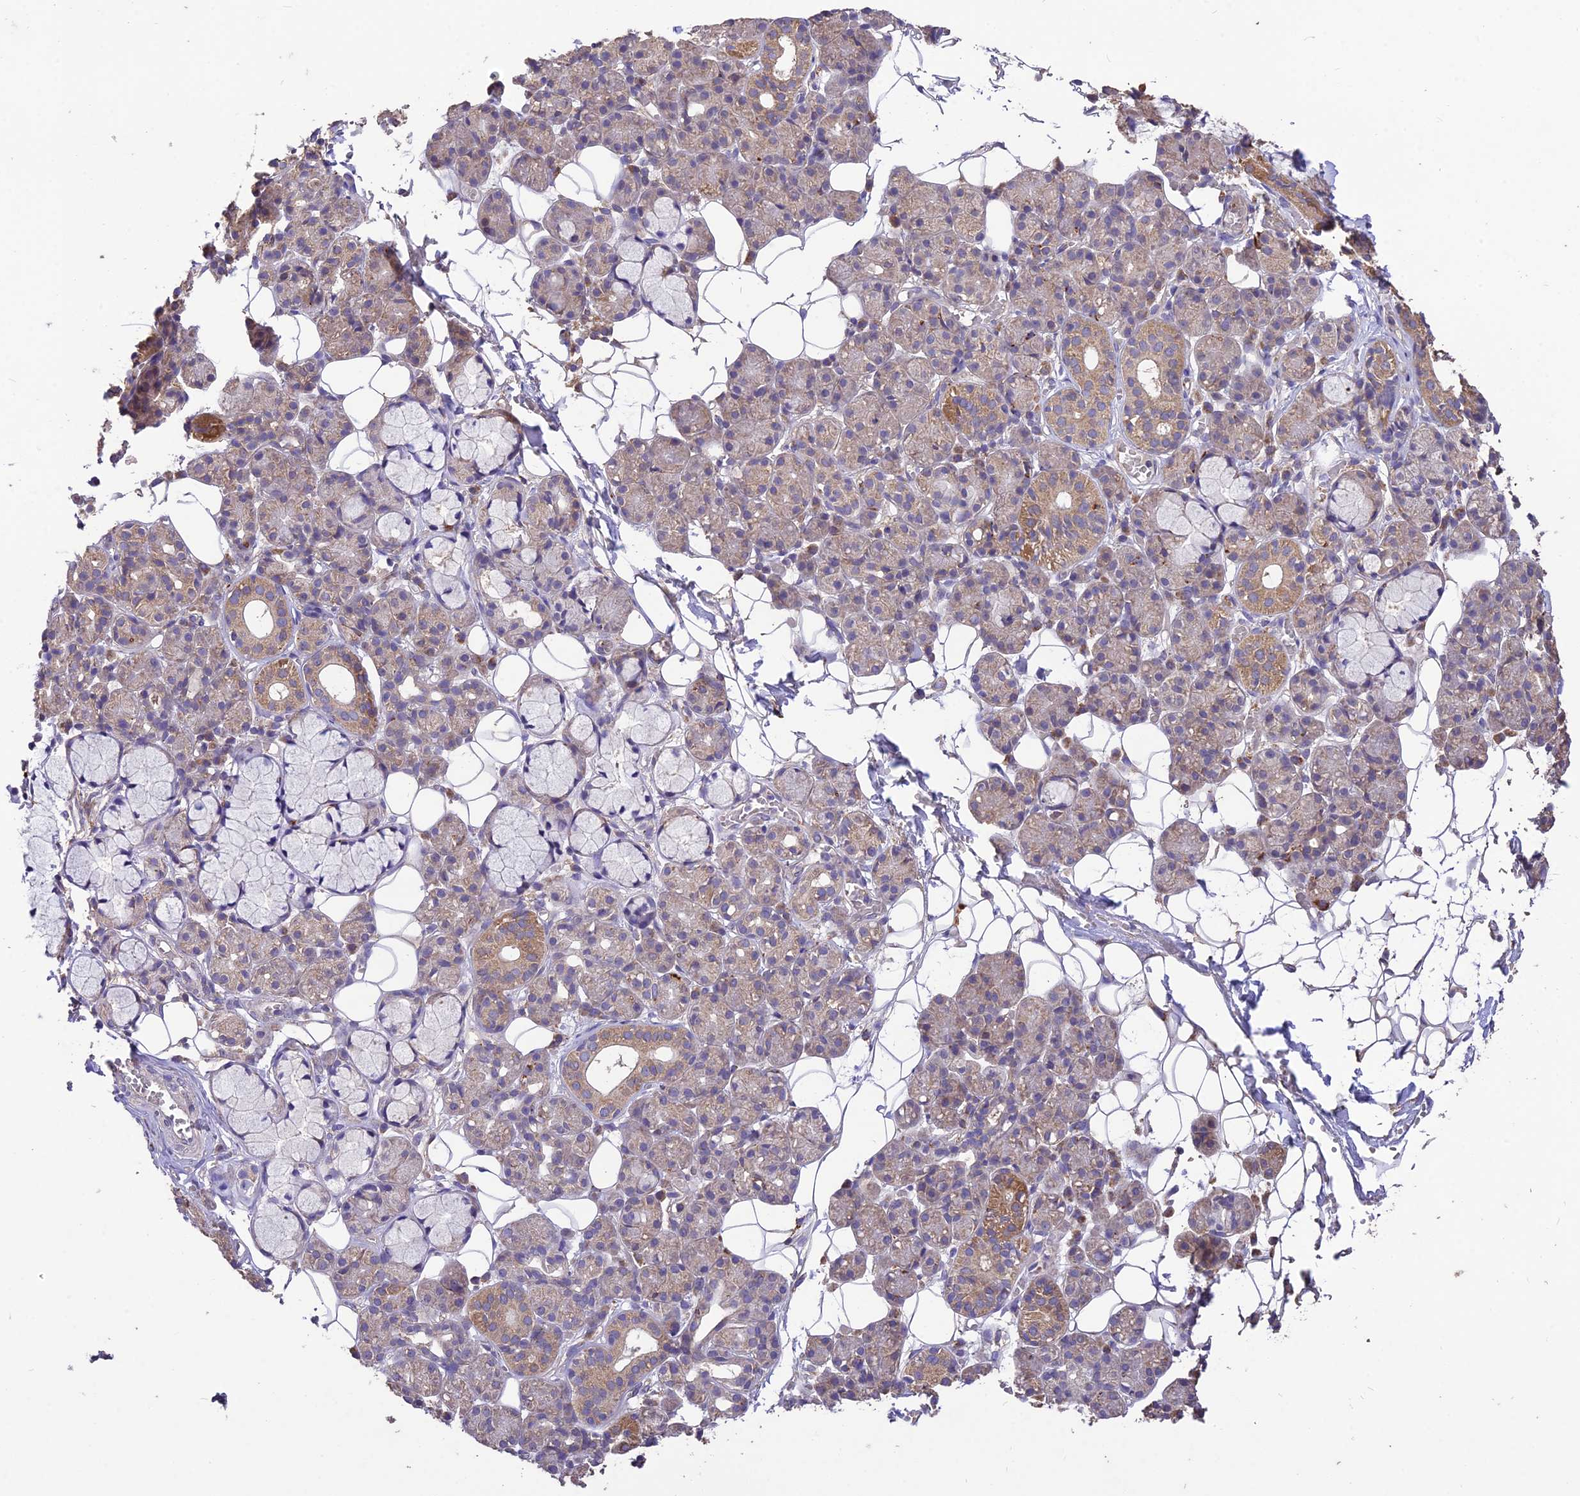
{"staining": {"intensity": "moderate", "quantity": "<25%", "location": "cytoplasmic/membranous"}, "tissue": "salivary gland", "cell_type": "Glandular cells", "image_type": "normal", "snomed": [{"axis": "morphology", "description": "Normal tissue, NOS"}, {"axis": "topography", "description": "Salivary gland"}], "caption": "IHC of unremarkable human salivary gland exhibits low levels of moderate cytoplasmic/membranous expression in about <25% of glandular cells.", "gene": "SDHD", "patient": {"sex": "male", "age": 63}}